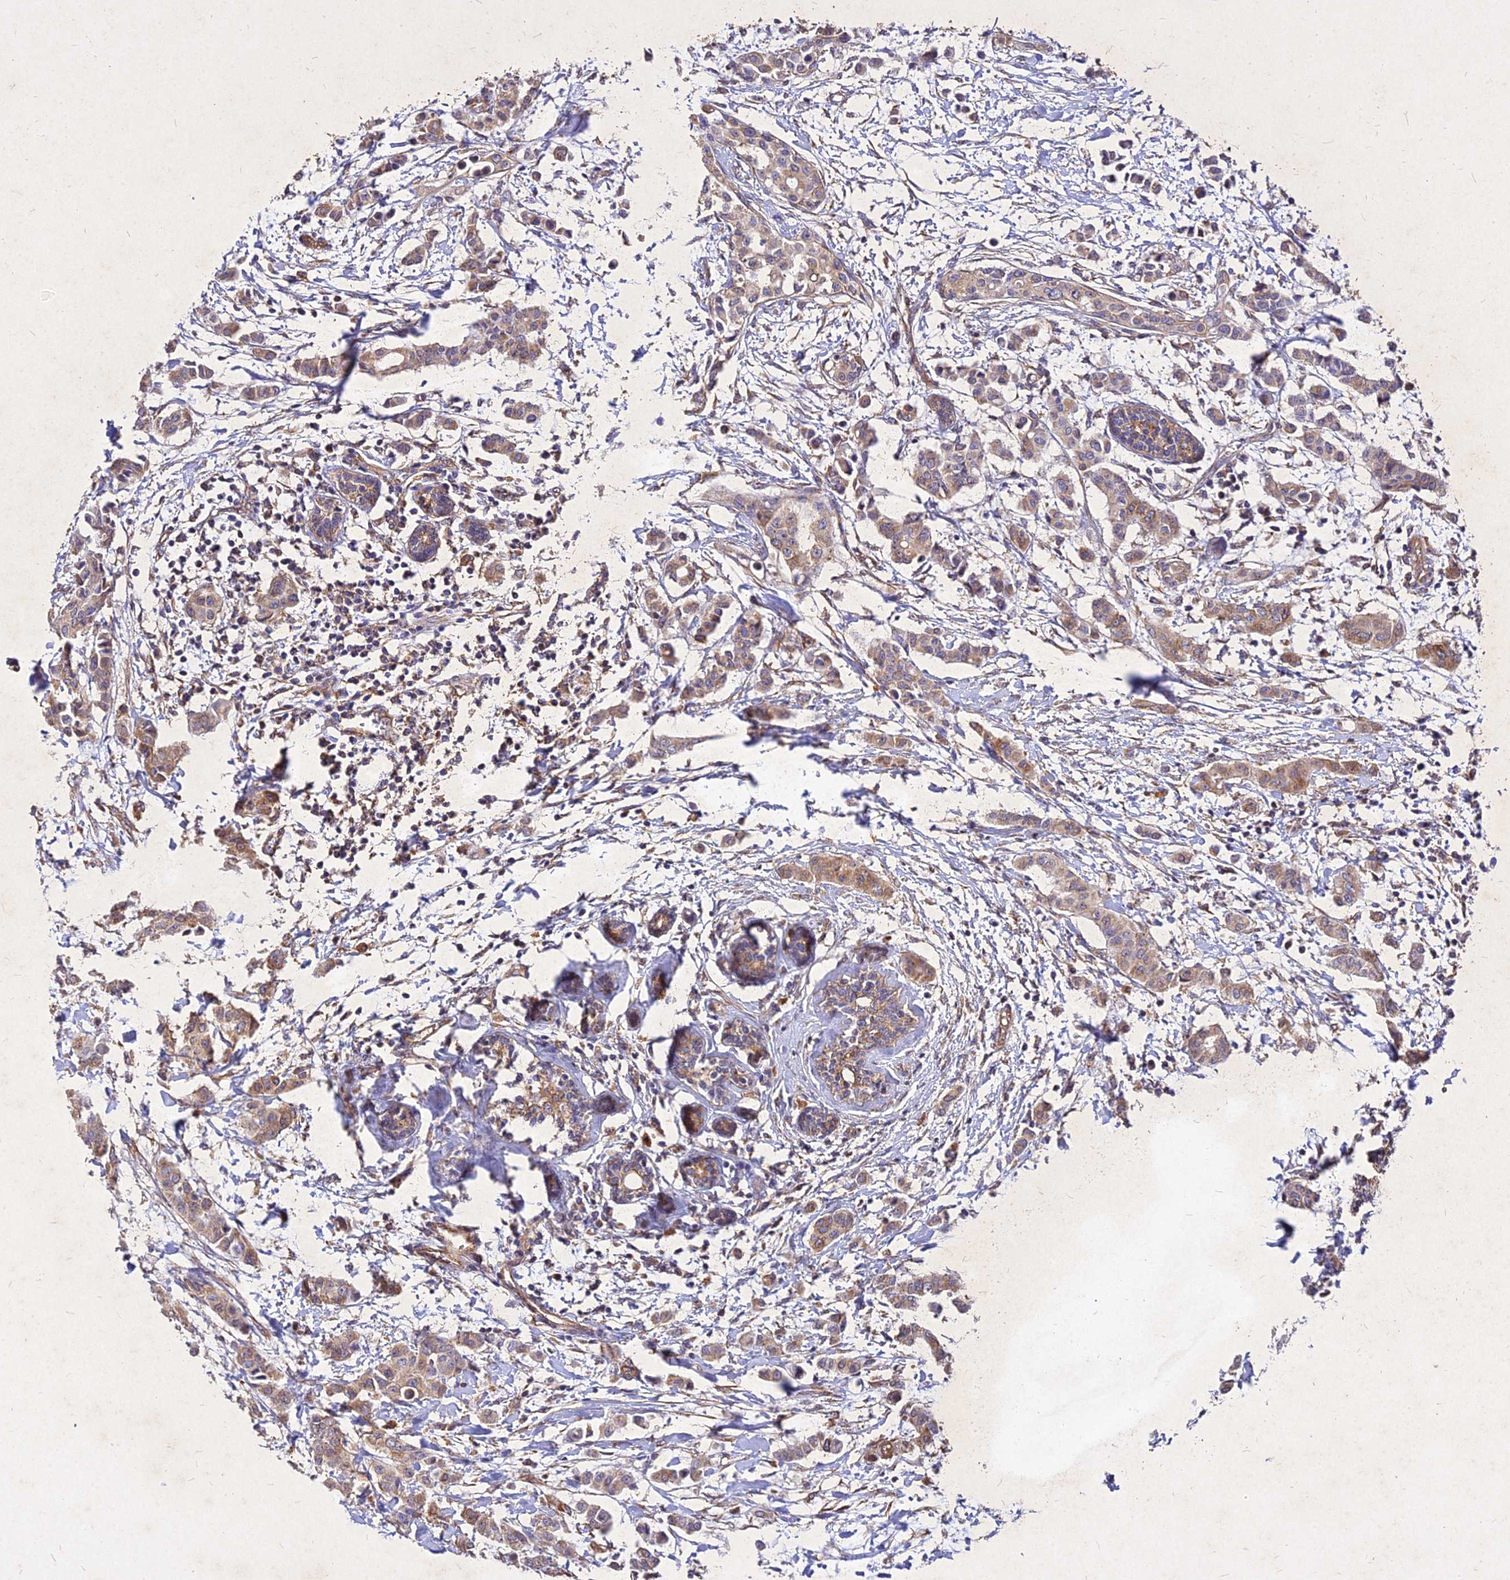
{"staining": {"intensity": "moderate", "quantity": ">75%", "location": "cytoplasmic/membranous"}, "tissue": "breast cancer", "cell_type": "Tumor cells", "image_type": "cancer", "snomed": [{"axis": "morphology", "description": "Duct carcinoma"}, {"axis": "topography", "description": "Breast"}], "caption": "Immunohistochemical staining of human breast cancer exhibits medium levels of moderate cytoplasmic/membranous protein positivity in about >75% of tumor cells.", "gene": "SKA1", "patient": {"sex": "female", "age": 40}}